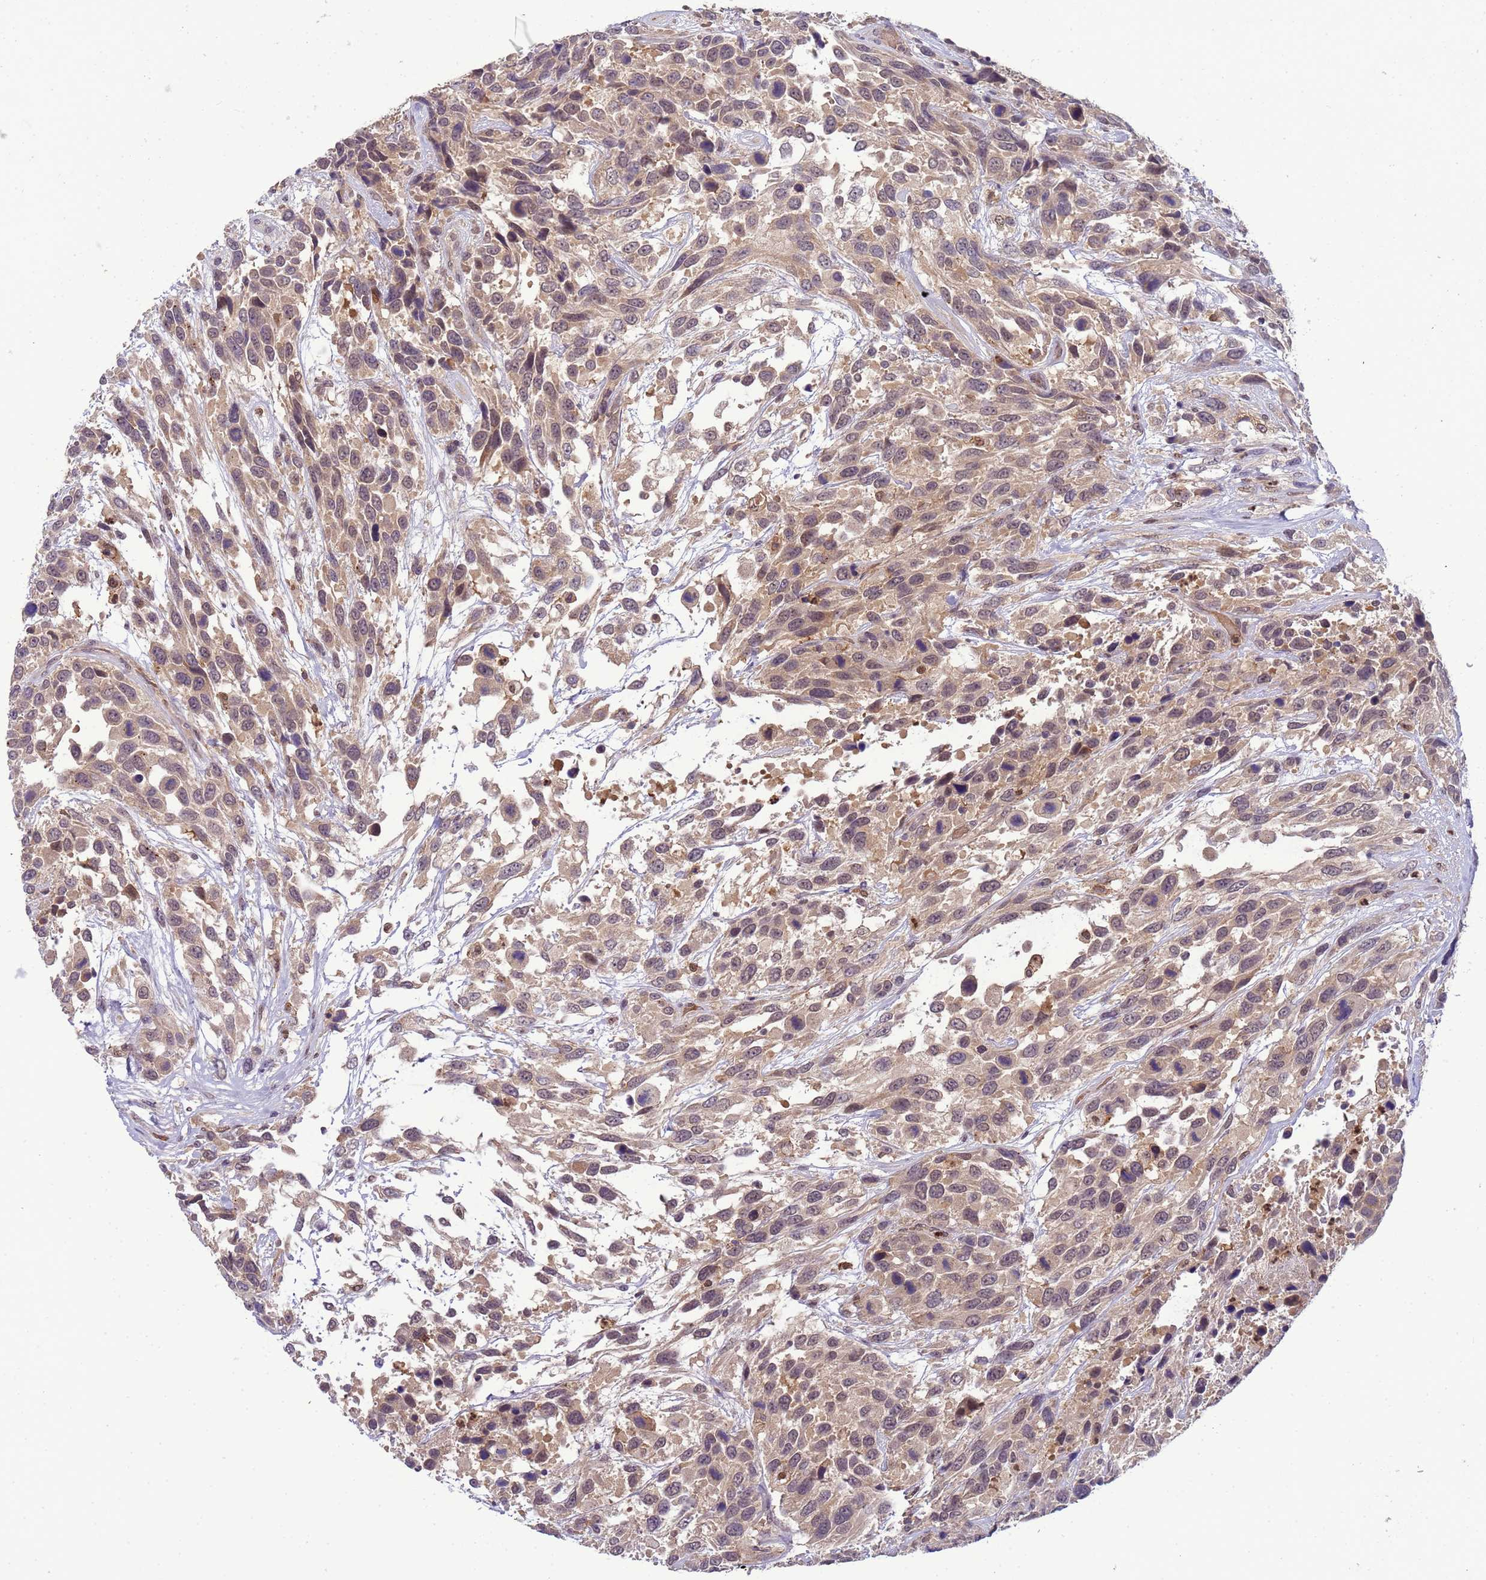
{"staining": {"intensity": "weak", "quantity": "25%-75%", "location": "cytoplasmic/membranous,nuclear"}, "tissue": "urothelial cancer", "cell_type": "Tumor cells", "image_type": "cancer", "snomed": [{"axis": "morphology", "description": "Urothelial carcinoma, High grade"}, {"axis": "topography", "description": "Urinary bladder"}], "caption": "An IHC image of neoplastic tissue is shown. Protein staining in brown labels weak cytoplasmic/membranous and nuclear positivity in urothelial carcinoma (high-grade) within tumor cells.", "gene": "CD53", "patient": {"sex": "female", "age": 70}}